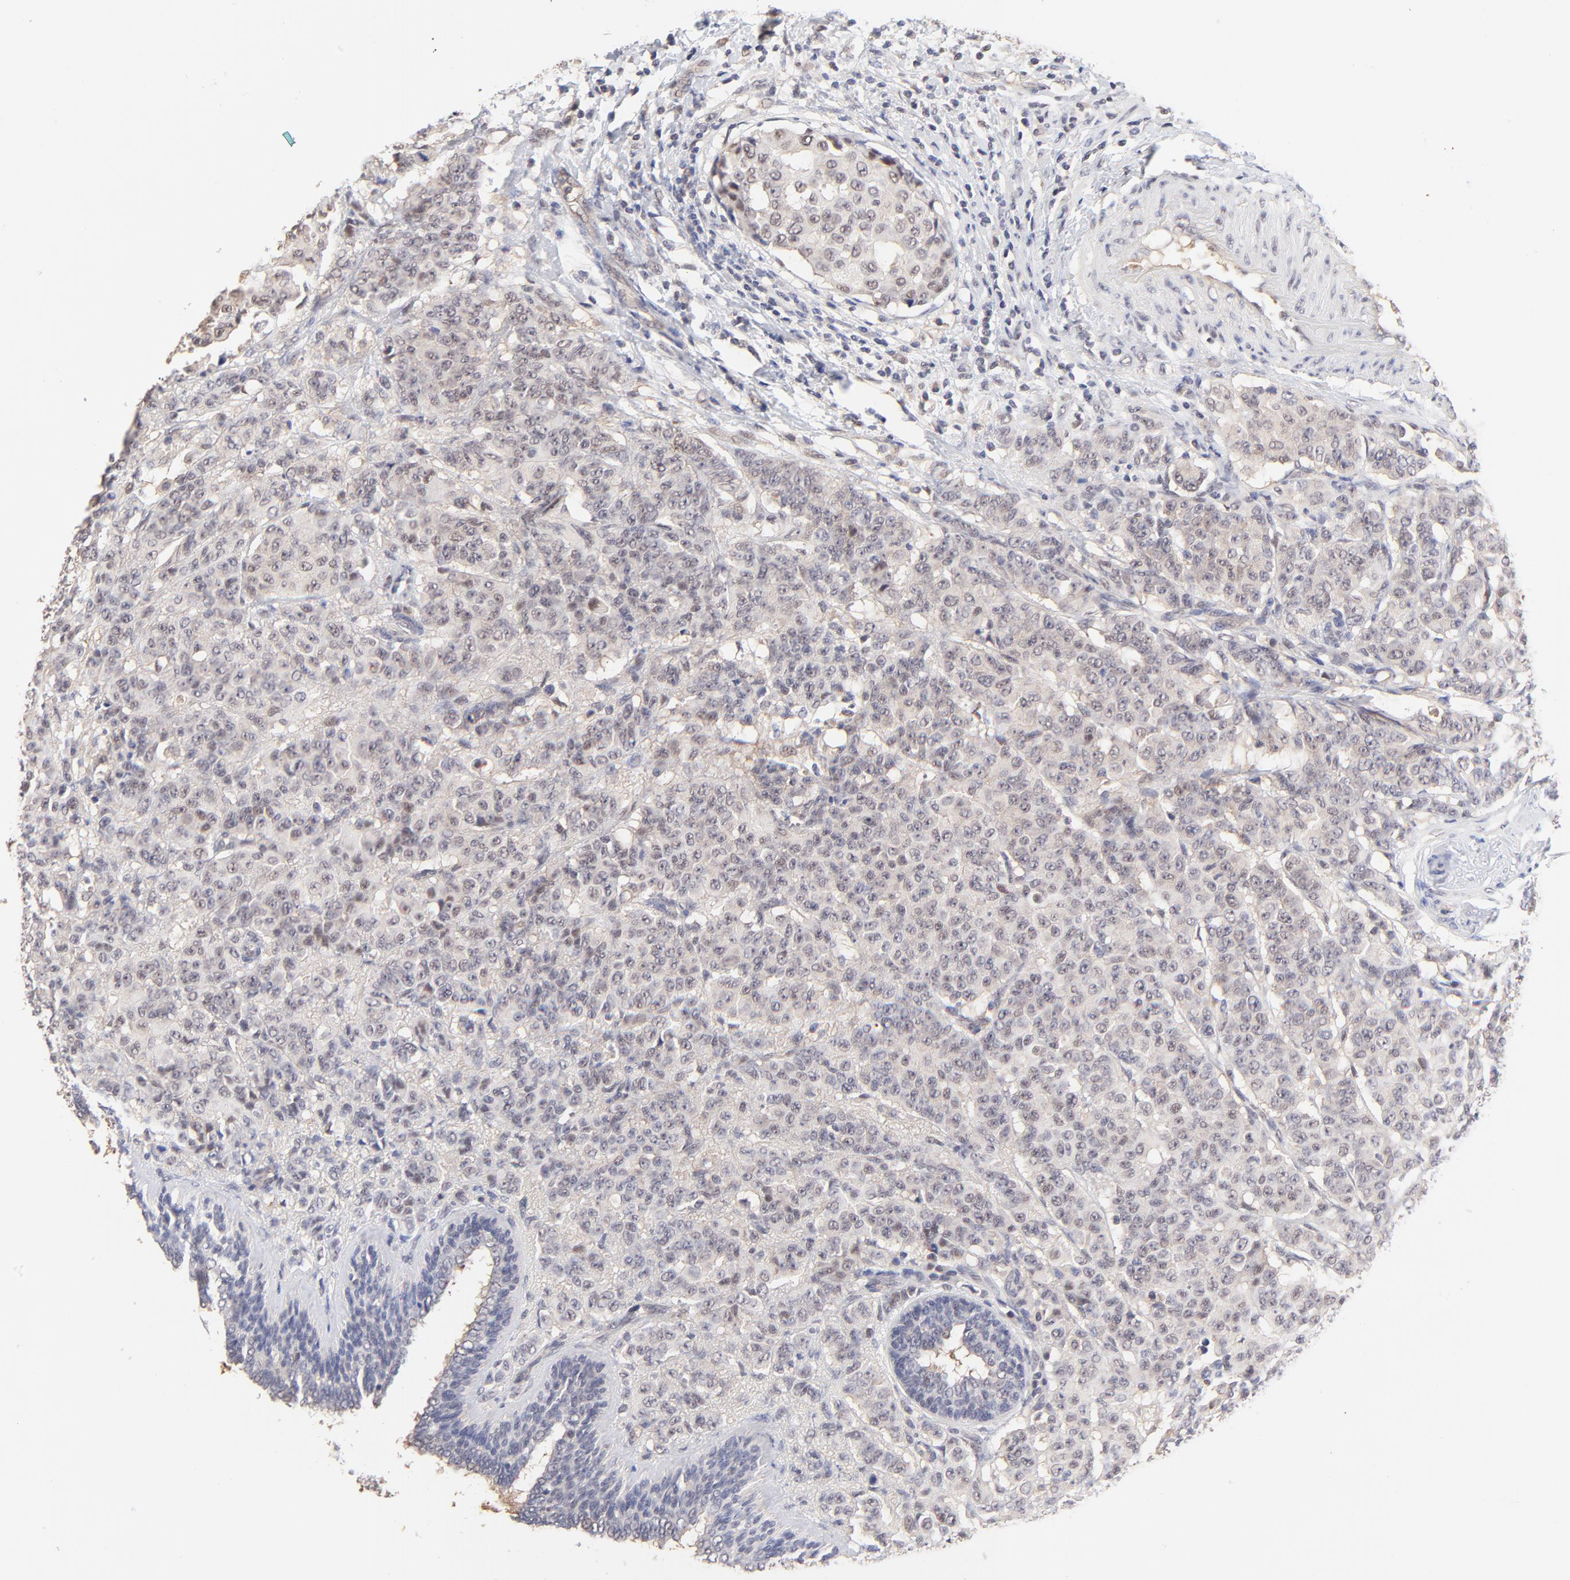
{"staining": {"intensity": "weak", "quantity": "<25%", "location": "nuclear"}, "tissue": "breast cancer", "cell_type": "Tumor cells", "image_type": "cancer", "snomed": [{"axis": "morphology", "description": "Duct carcinoma"}, {"axis": "topography", "description": "Breast"}], "caption": "The micrograph reveals no significant expression in tumor cells of breast cancer.", "gene": "PSMC4", "patient": {"sex": "female", "age": 40}}